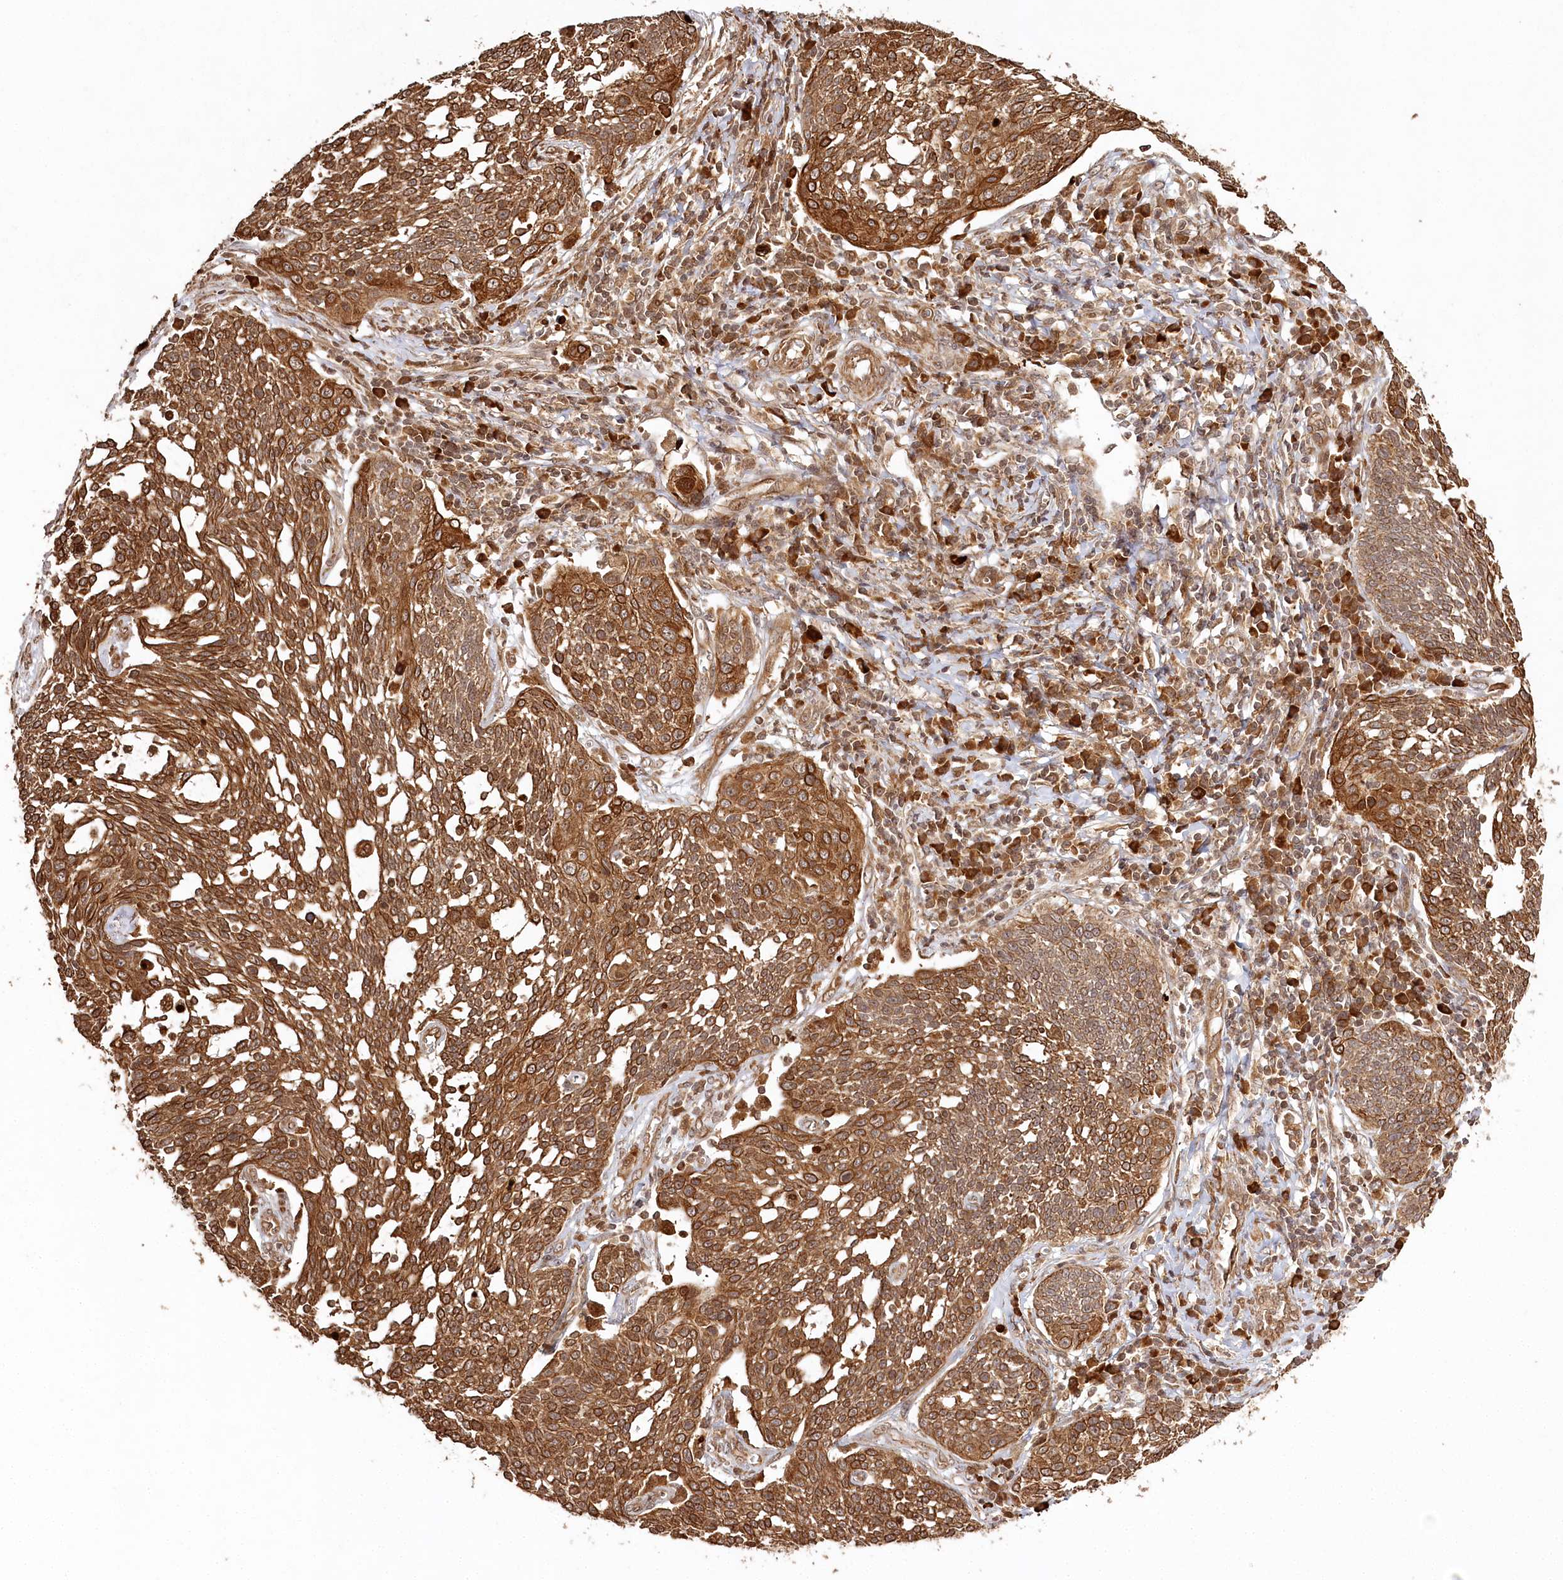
{"staining": {"intensity": "strong", "quantity": ">75%", "location": "cytoplasmic/membranous"}, "tissue": "cervical cancer", "cell_type": "Tumor cells", "image_type": "cancer", "snomed": [{"axis": "morphology", "description": "Squamous cell carcinoma, NOS"}, {"axis": "topography", "description": "Cervix"}], "caption": "Protein staining exhibits strong cytoplasmic/membranous staining in about >75% of tumor cells in cervical cancer (squamous cell carcinoma).", "gene": "ULK2", "patient": {"sex": "female", "age": 34}}